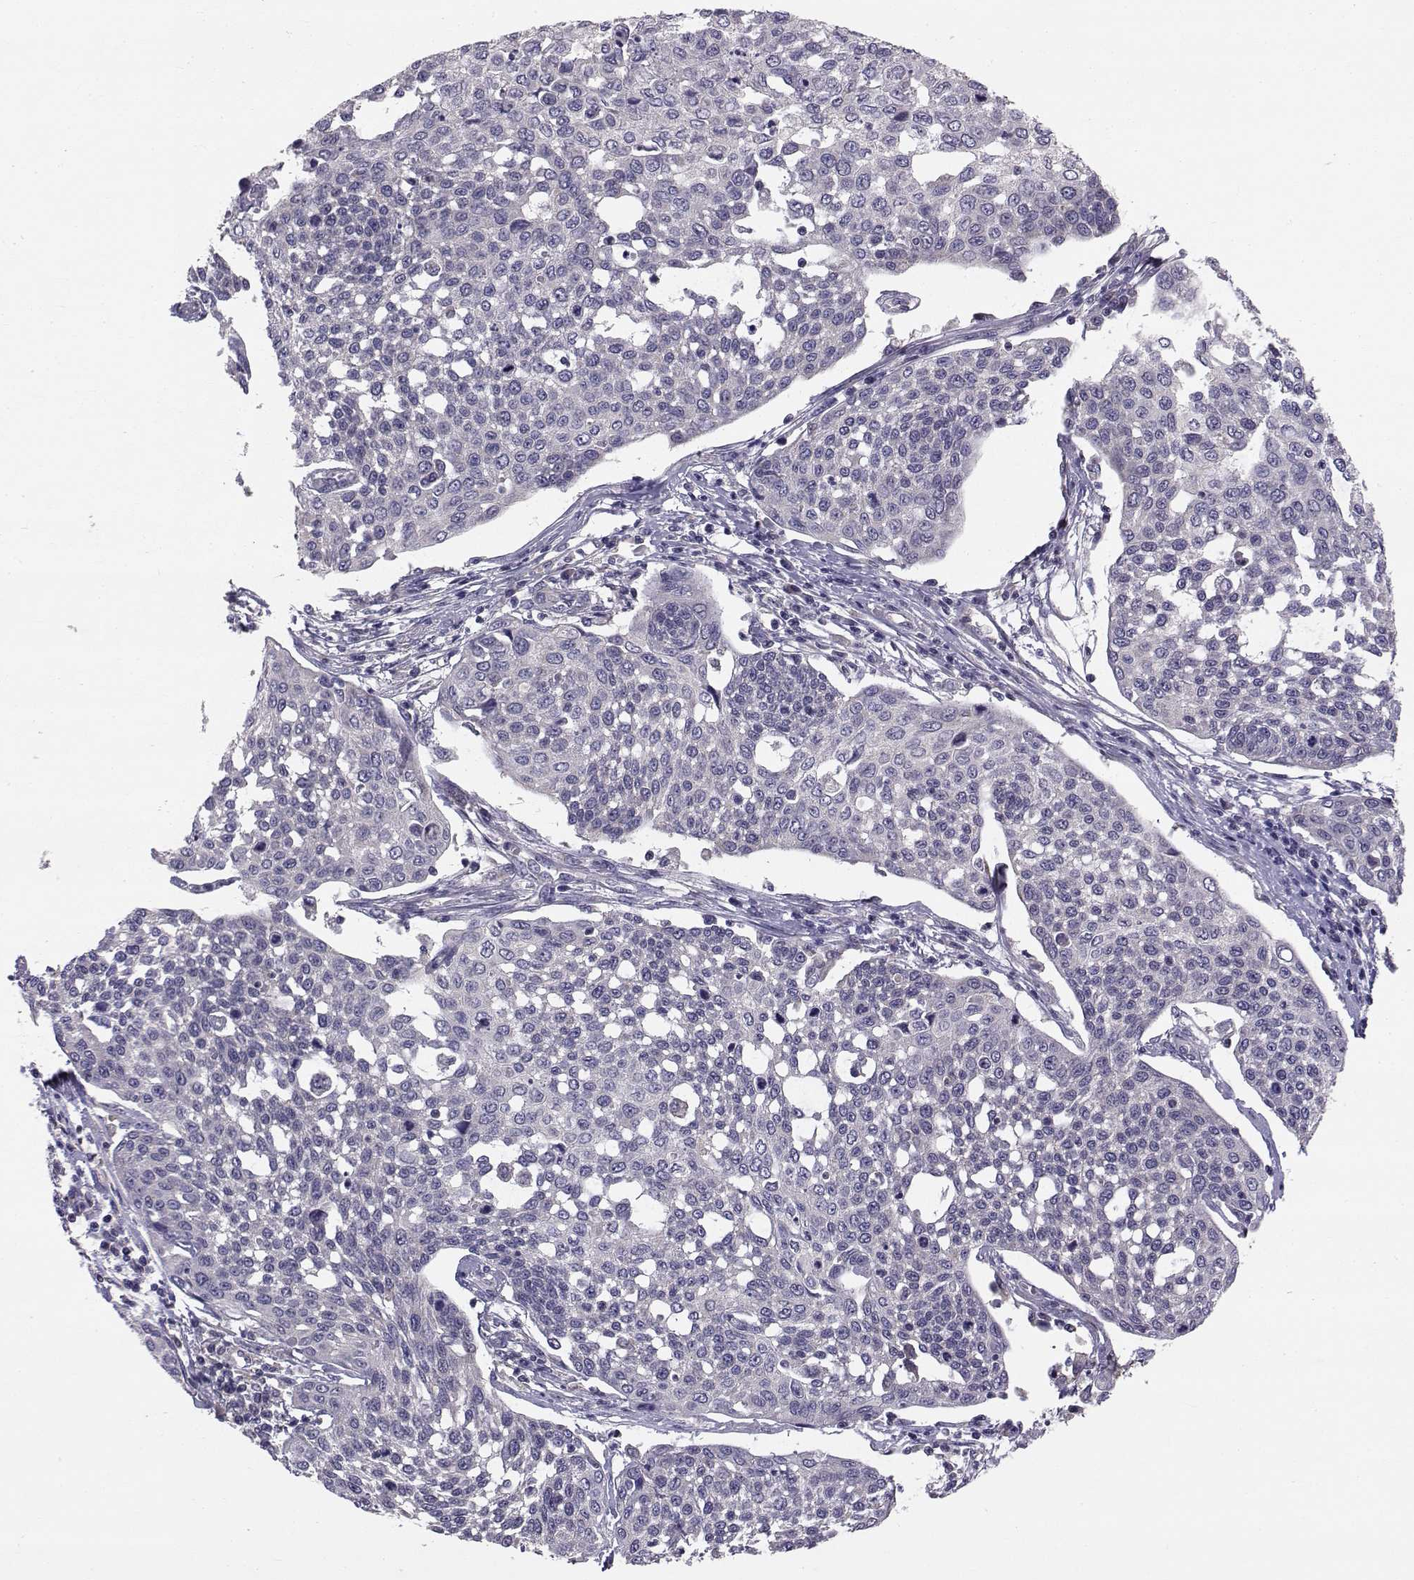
{"staining": {"intensity": "negative", "quantity": "none", "location": "none"}, "tissue": "cervical cancer", "cell_type": "Tumor cells", "image_type": "cancer", "snomed": [{"axis": "morphology", "description": "Squamous cell carcinoma, NOS"}, {"axis": "topography", "description": "Cervix"}], "caption": "Human cervical squamous cell carcinoma stained for a protein using immunohistochemistry (IHC) demonstrates no staining in tumor cells.", "gene": "PEX5L", "patient": {"sex": "female", "age": 34}}